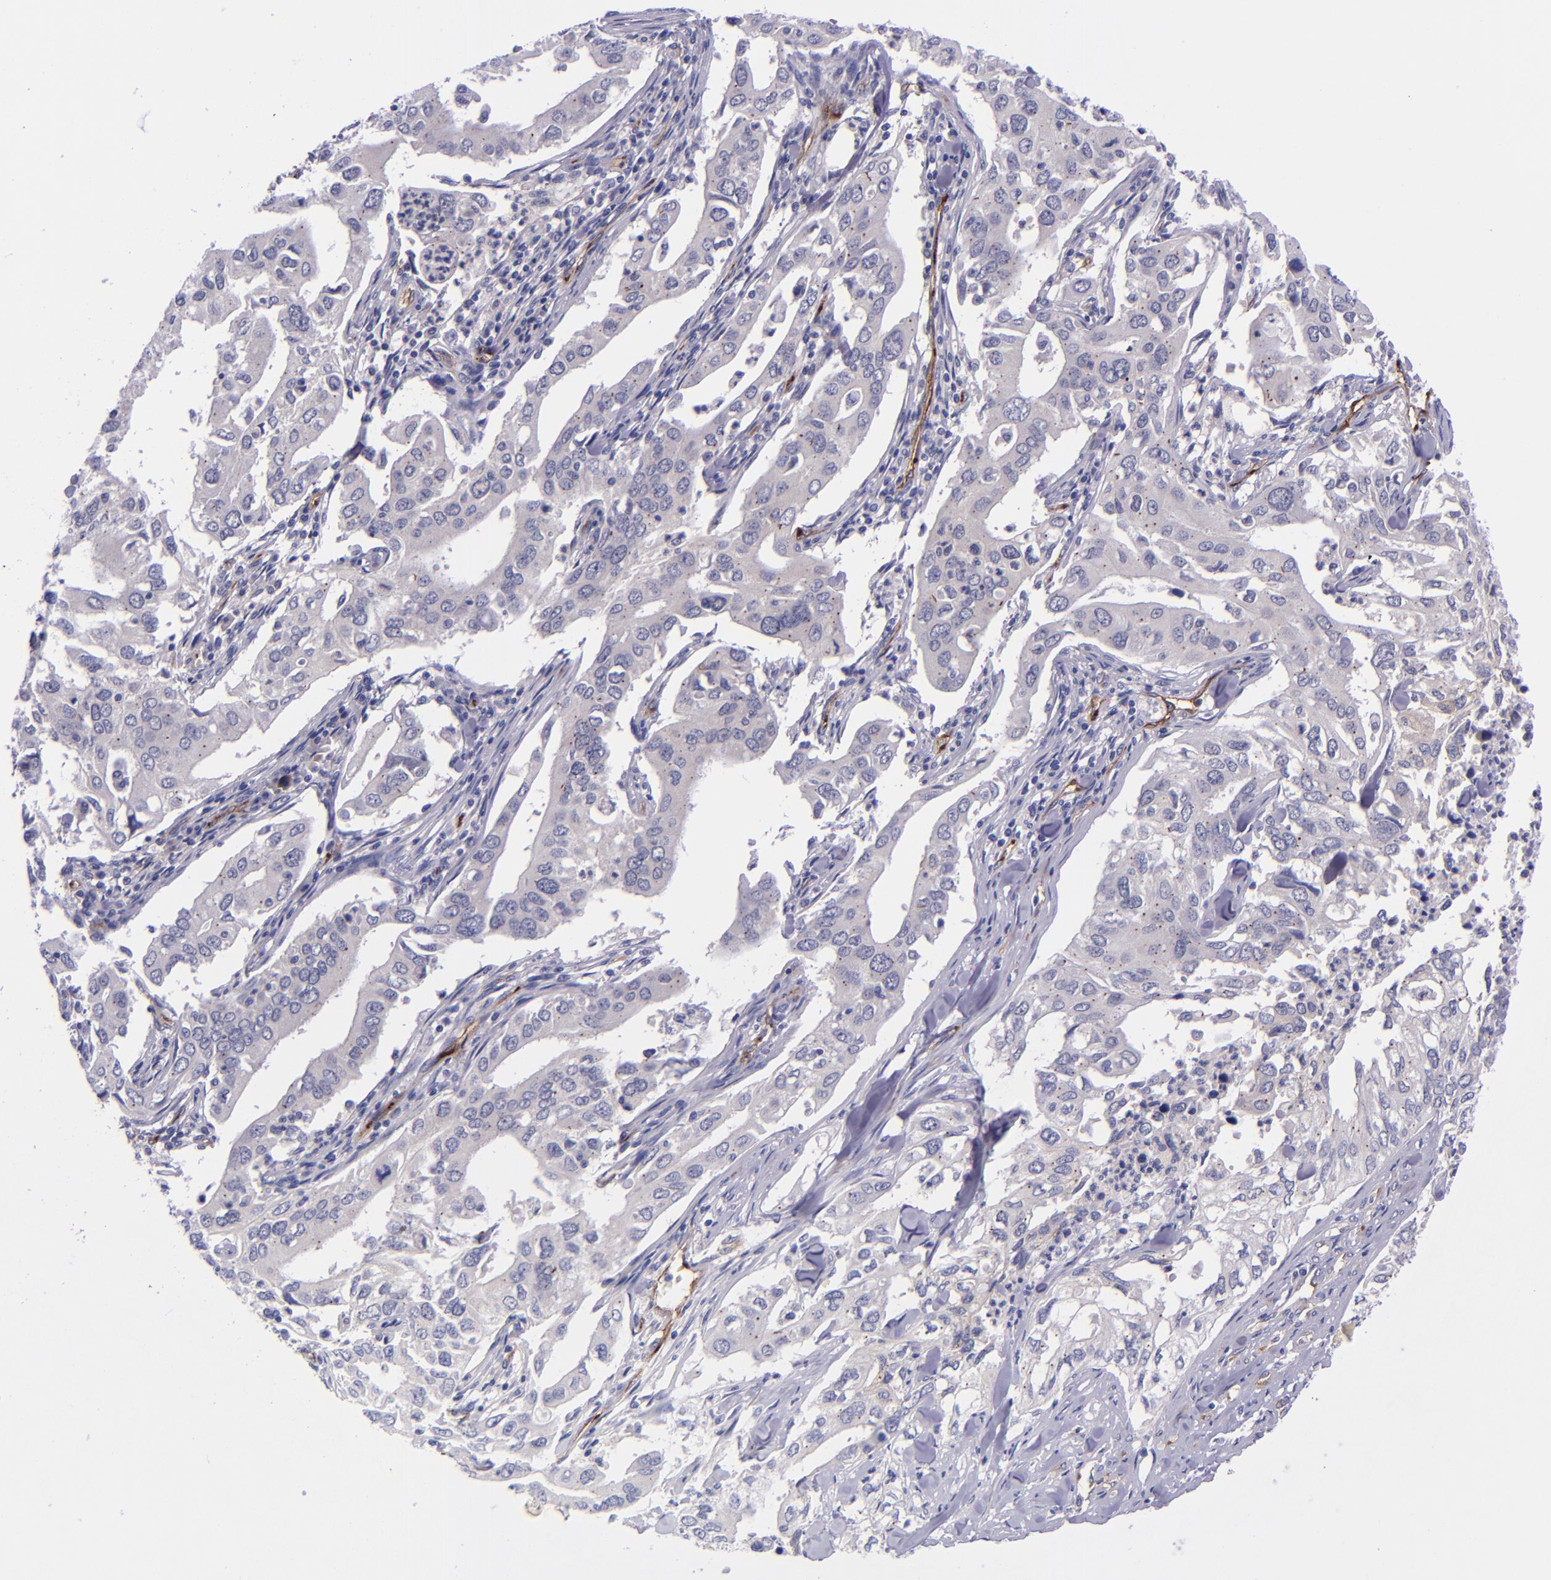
{"staining": {"intensity": "negative", "quantity": "none", "location": "none"}, "tissue": "lung cancer", "cell_type": "Tumor cells", "image_type": "cancer", "snomed": [{"axis": "morphology", "description": "Adenocarcinoma, NOS"}, {"axis": "topography", "description": "Lung"}], "caption": "An immunohistochemistry micrograph of lung cancer is shown. There is no staining in tumor cells of lung cancer. The staining is performed using DAB brown chromogen with nuclei counter-stained in using hematoxylin.", "gene": "NOS3", "patient": {"sex": "male", "age": 48}}